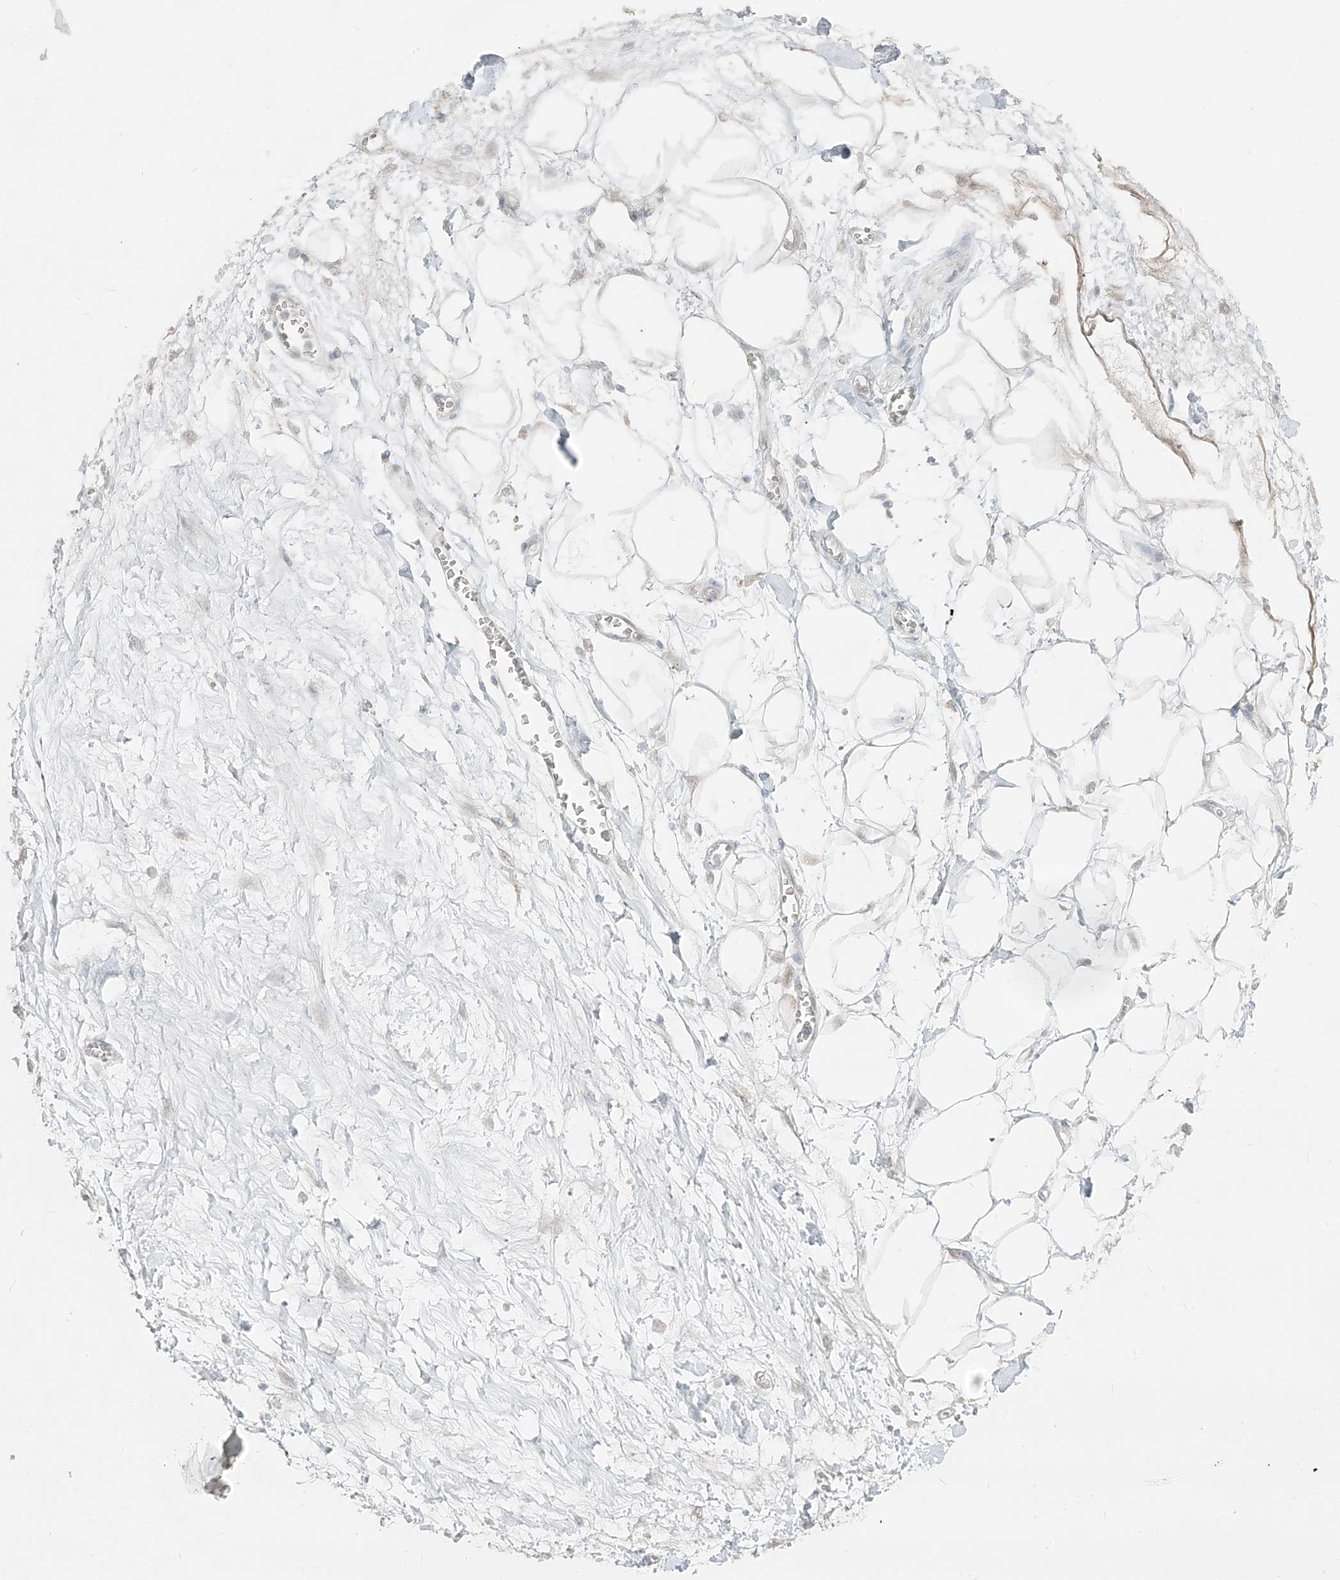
{"staining": {"intensity": "negative", "quantity": "none", "location": "none"}, "tissue": "adipose tissue", "cell_type": "Adipocytes", "image_type": "normal", "snomed": [{"axis": "morphology", "description": "Normal tissue, NOS"}, {"axis": "morphology", "description": "Adenocarcinoma, NOS"}, {"axis": "topography", "description": "Pancreas"}, {"axis": "topography", "description": "Peripheral nerve tissue"}], "caption": "This is an IHC histopathology image of unremarkable human adipose tissue. There is no staining in adipocytes.", "gene": "PRDM6", "patient": {"sex": "male", "age": 59}}